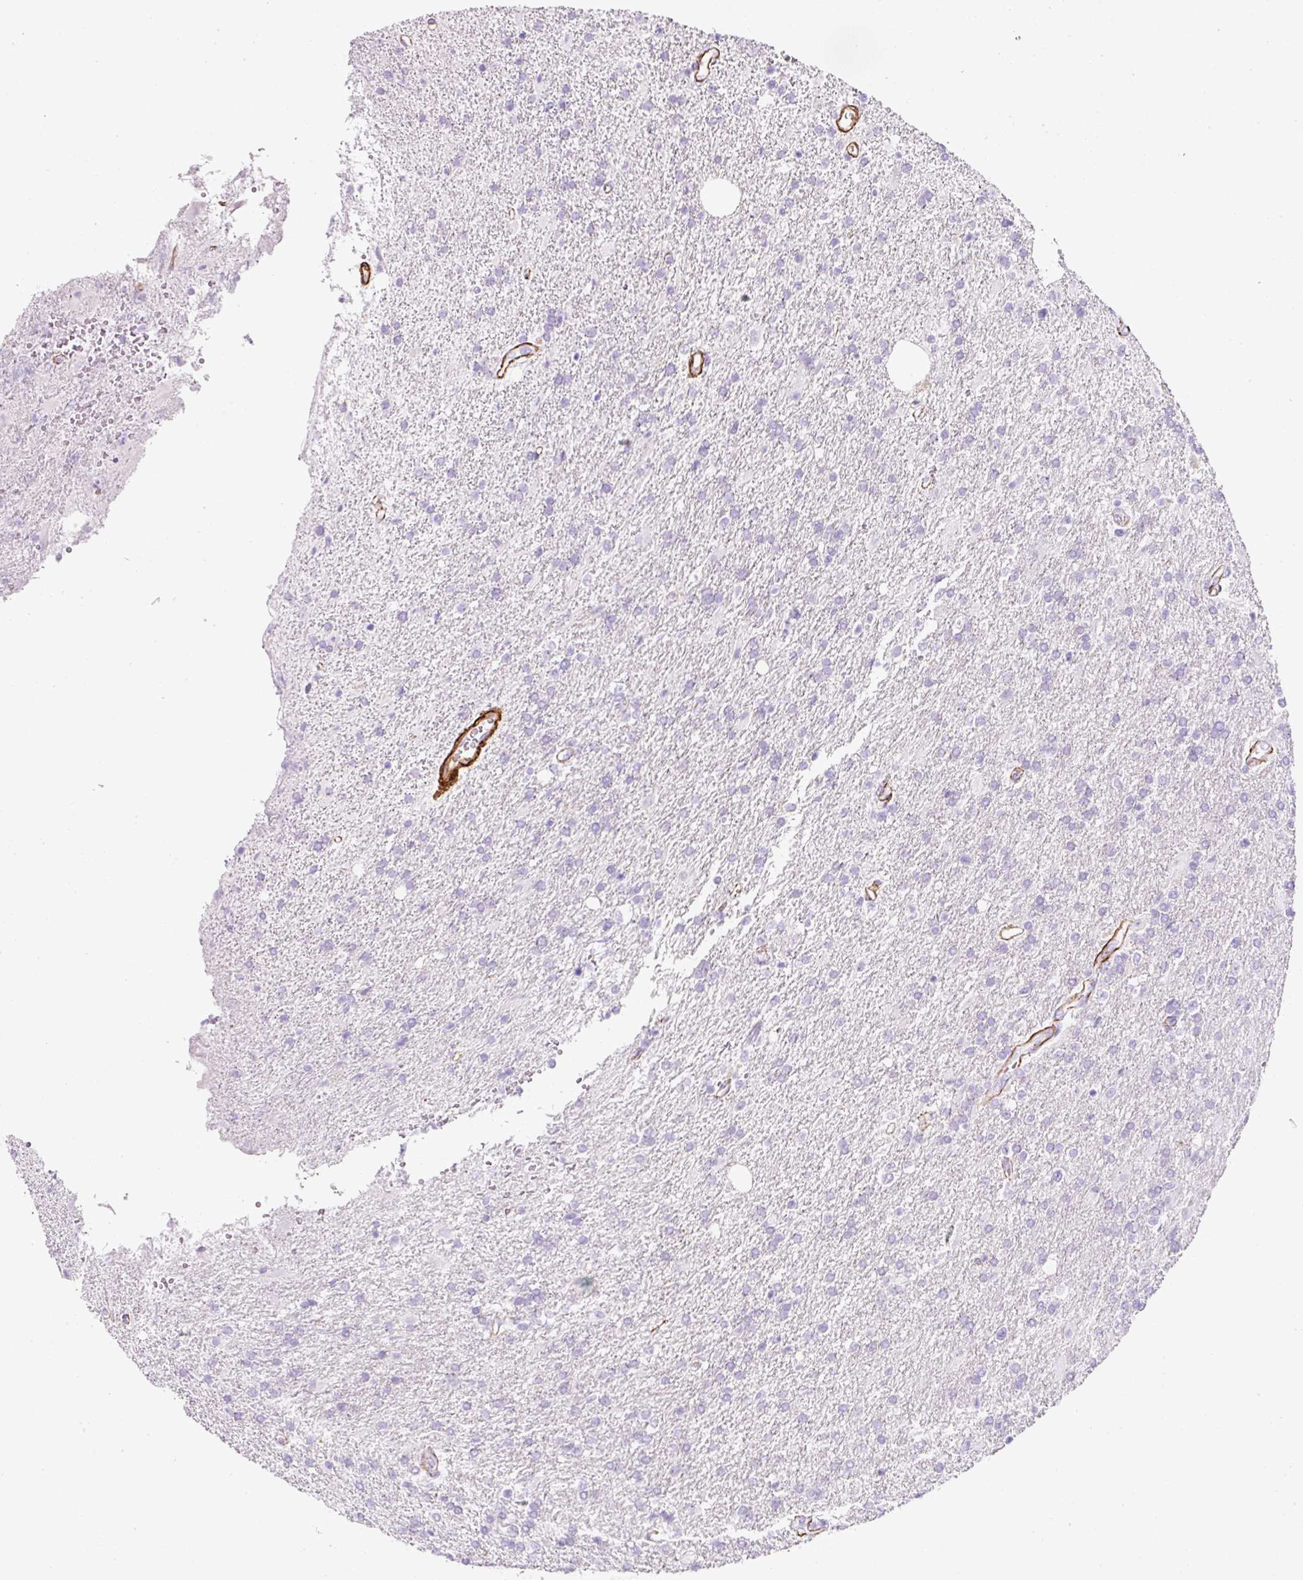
{"staining": {"intensity": "negative", "quantity": "none", "location": "none"}, "tissue": "glioma", "cell_type": "Tumor cells", "image_type": "cancer", "snomed": [{"axis": "morphology", "description": "Glioma, malignant, High grade"}, {"axis": "topography", "description": "Brain"}], "caption": "Glioma stained for a protein using immunohistochemistry demonstrates no positivity tumor cells.", "gene": "CAVIN3", "patient": {"sex": "male", "age": 56}}